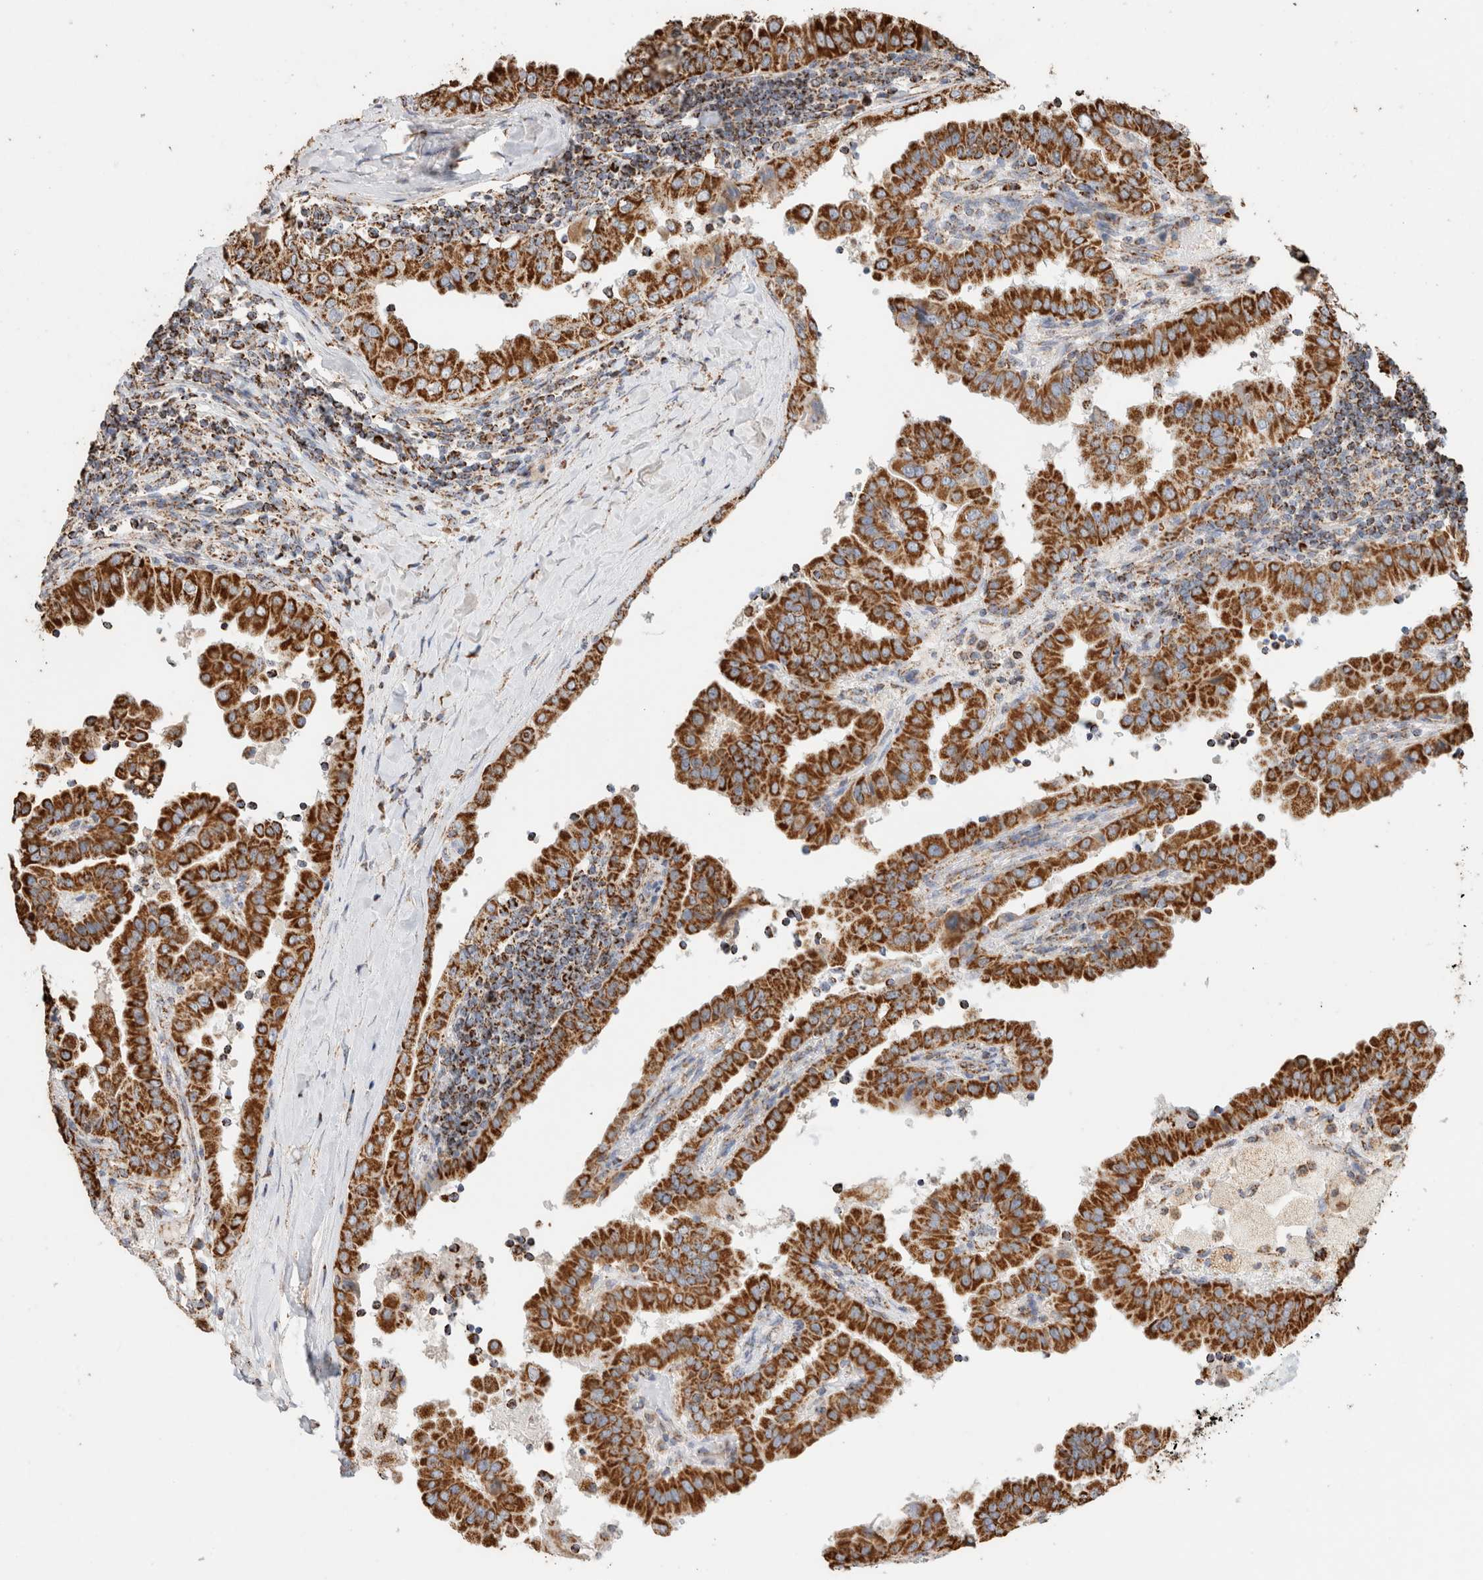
{"staining": {"intensity": "strong", "quantity": ">75%", "location": "cytoplasmic/membranous"}, "tissue": "thyroid cancer", "cell_type": "Tumor cells", "image_type": "cancer", "snomed": [{"axis": "morphology", "description": "Papillary adenocarcinoma, NOS"}, {"axis": "topography", "description": "Thyroid gland"}], "caption": "Protein analysis of thyroid cancer tissue reveals strong cytoplasmic/membranous staining in approximately >75% of tumor cells.", "gene": "C1QBP", "patient": {"sex": "male", "age": 33}}